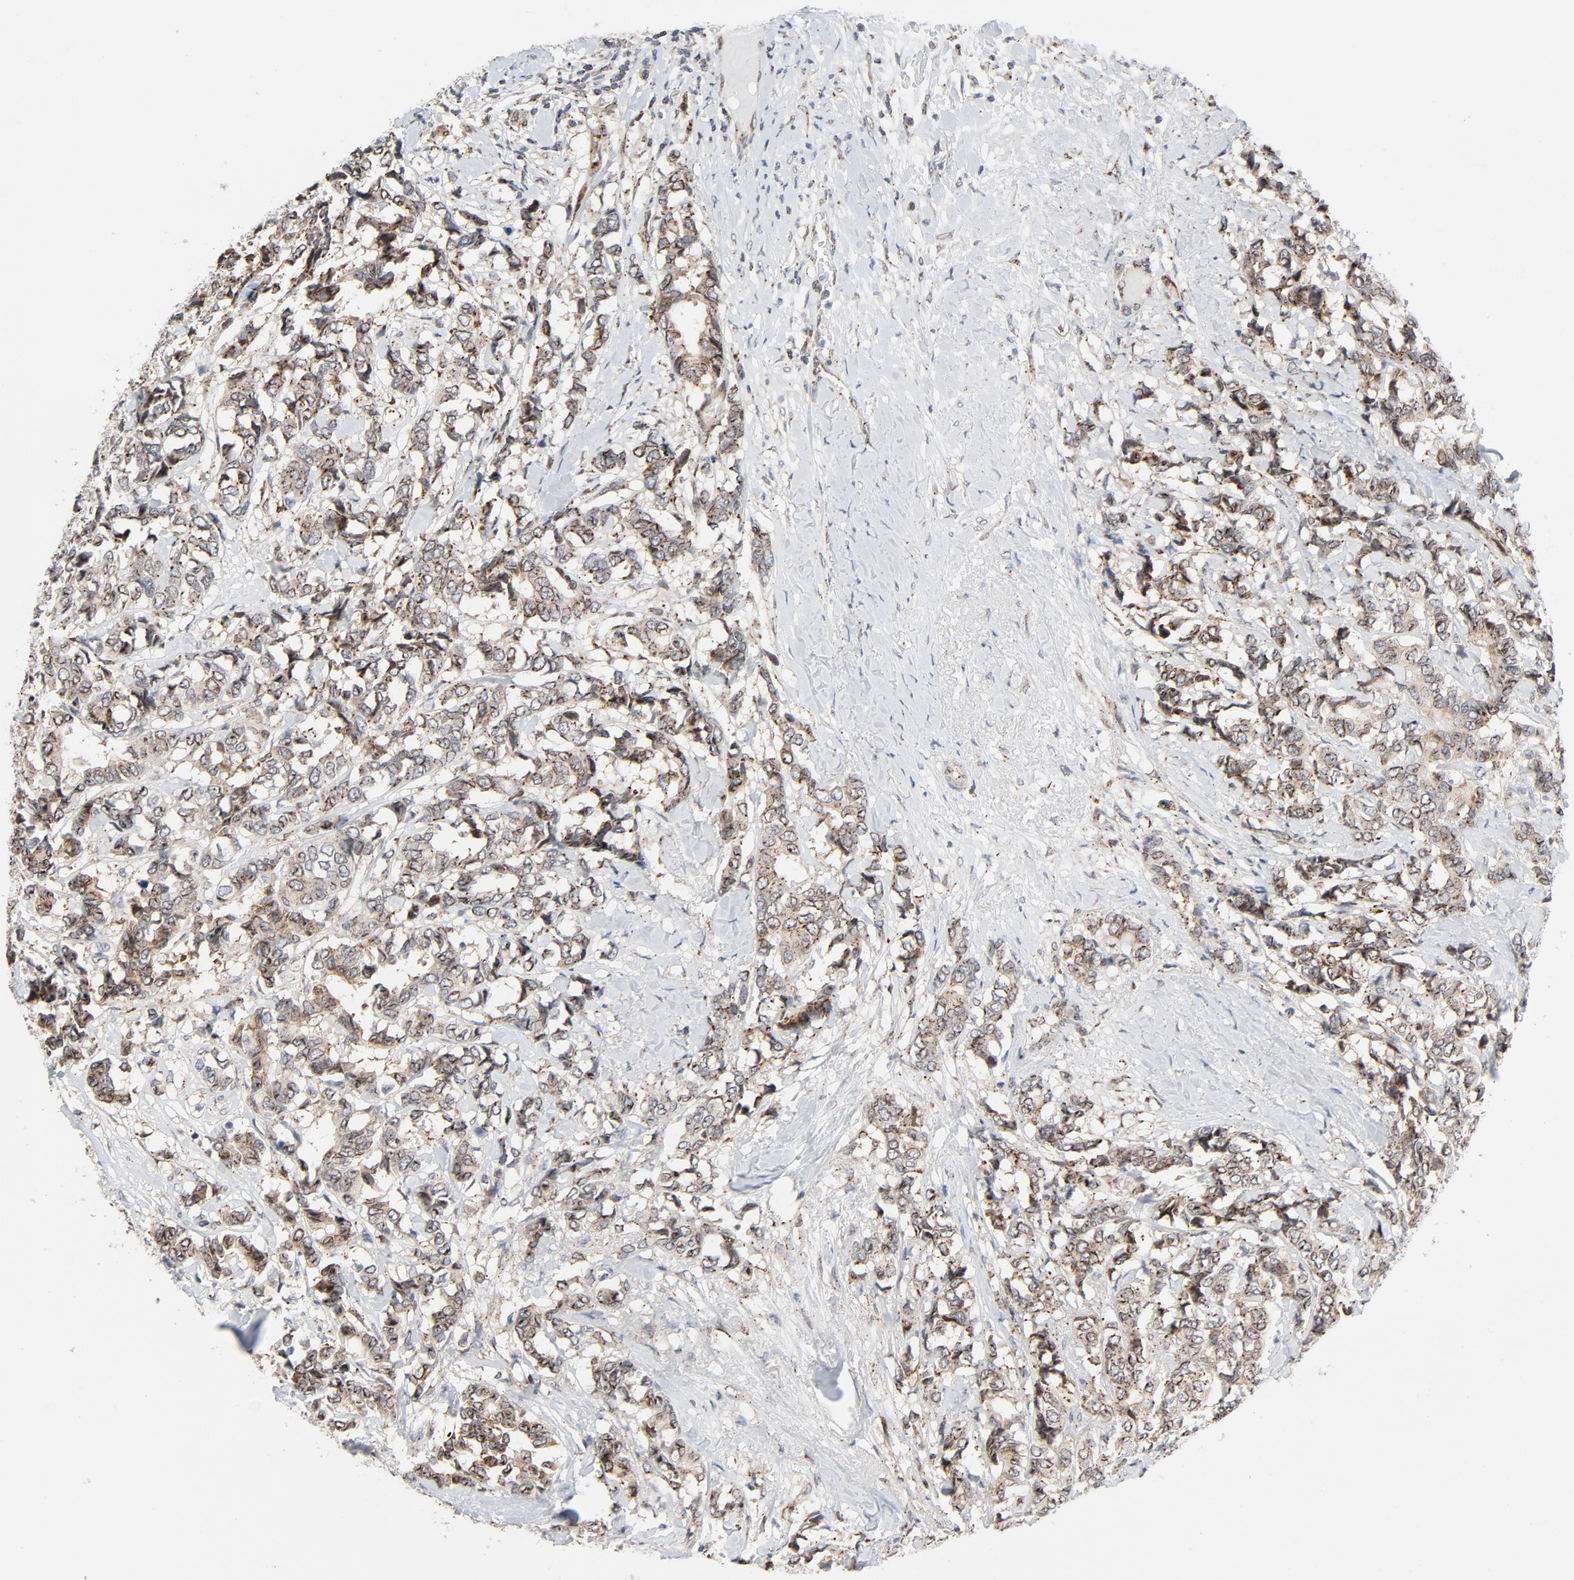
{"staining": {"intensity": "weak", "quantity": "25%-75%", "location": "cytoplasmic/membranous"}, "tissue": "breast cancer", "cell_type": "Tumor cells", "image_type": "cancer", "snomed": [{"axis": "morphology", "description": "Duct carcinoma"}, {"axis": "topography", "description": "Breast"}], "caption": "Breast intraductal carcinoma was stained to show a protein in brown. There is low levels of weak cytoplasmic/membranous staining in about 25%-75% of tumor cells.", "gene": "RPL12", "patient": {"sex": "female", "age": 87}}